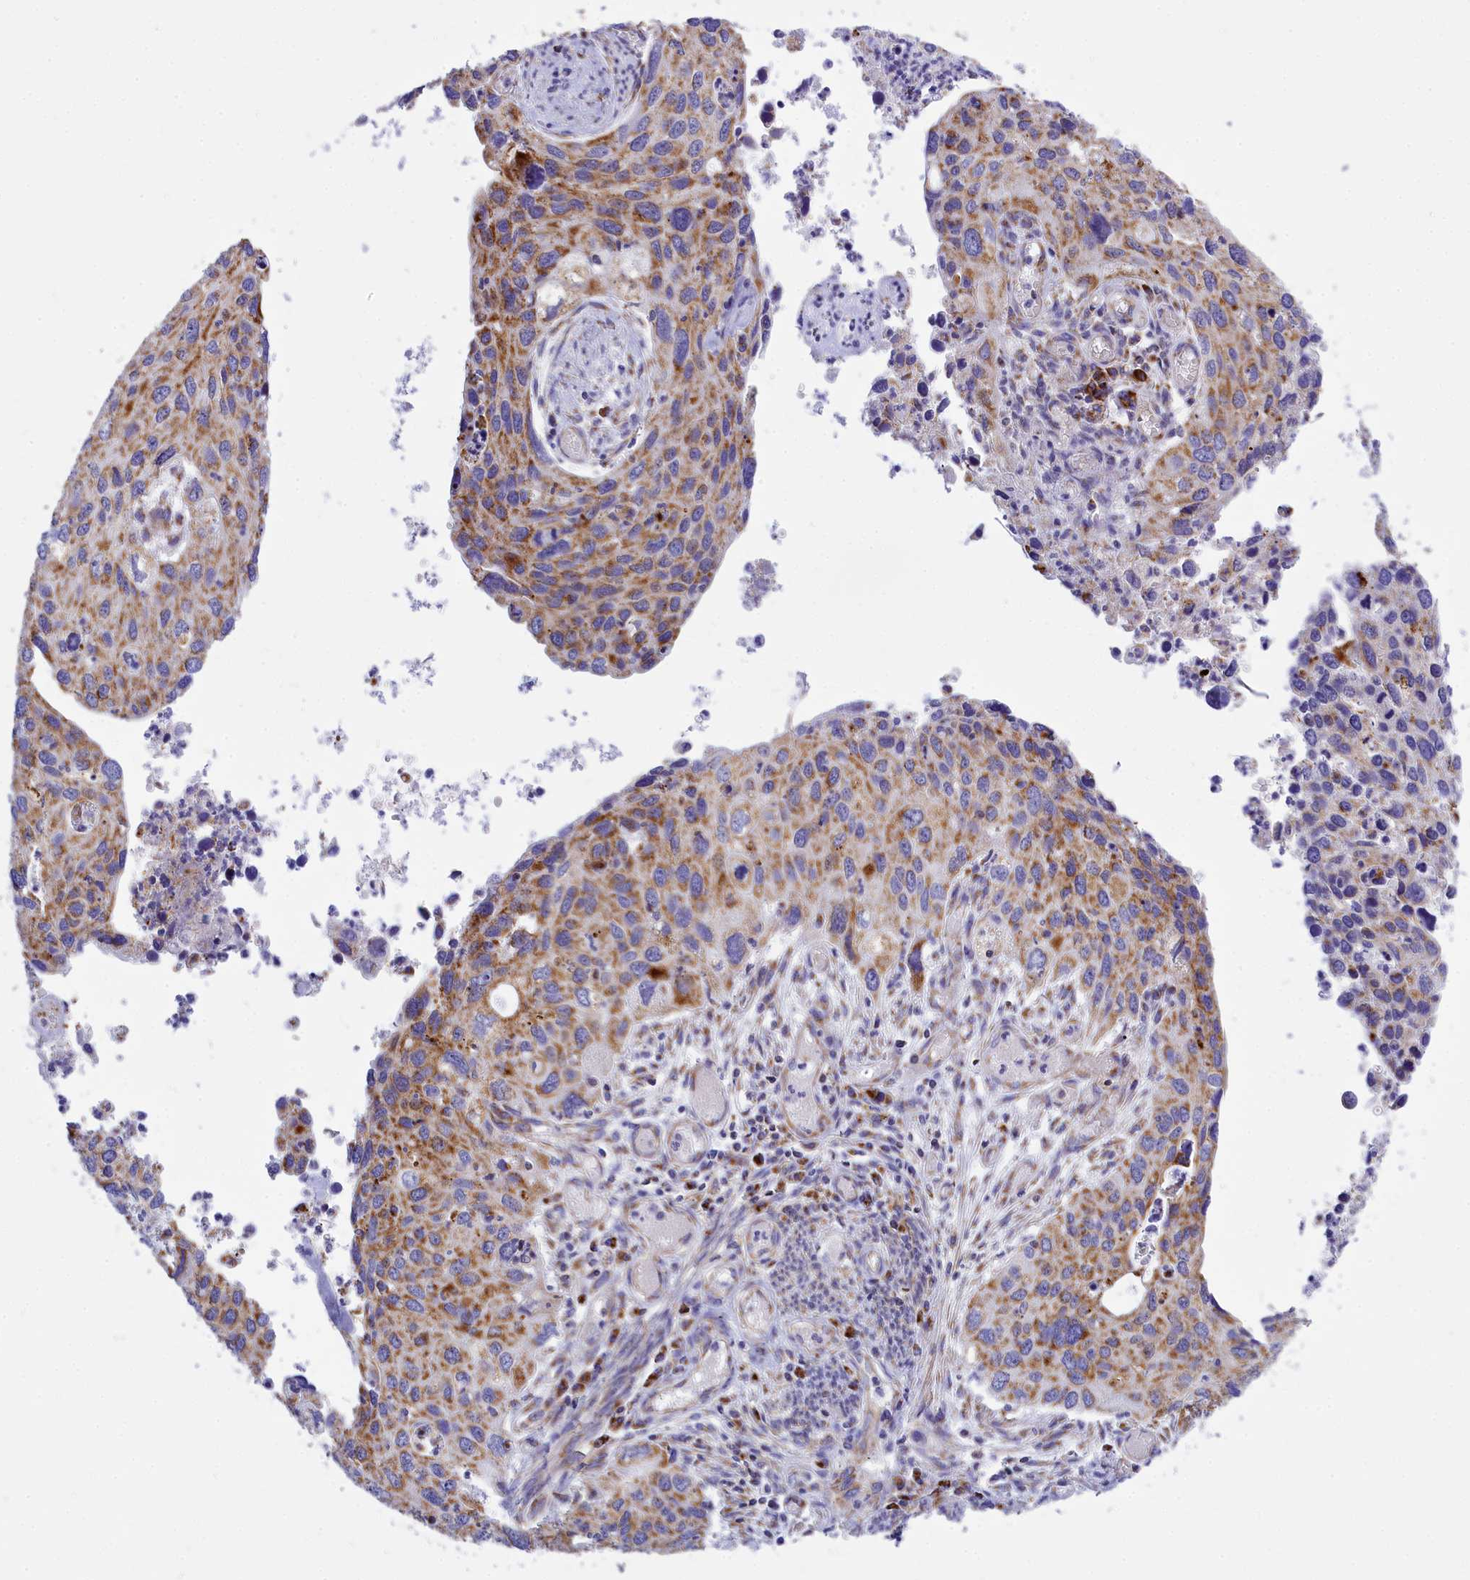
{"staining": {"intensity": "moderate", "quantity": ">75%", "location": "cytoplasmic/membranous"}, "tissue": "cervical cancer", "cell_type": "Tumor cells", "image_type": "cancer", "snomed": [{"axis": "morphology", "description": "Squamous cell carcinoma, NOS"}, {"axis": "topography", "description": "Cervix"}], "caption": "Immunohistochemical staining of cervical squamous cell carcinoma demonstrates moderate cytoplasmic/membranous protein positivity in approximately >75% of tumor cells.", "gene": "VDAC2", "patient": {"sex": "female", "age": 55}}